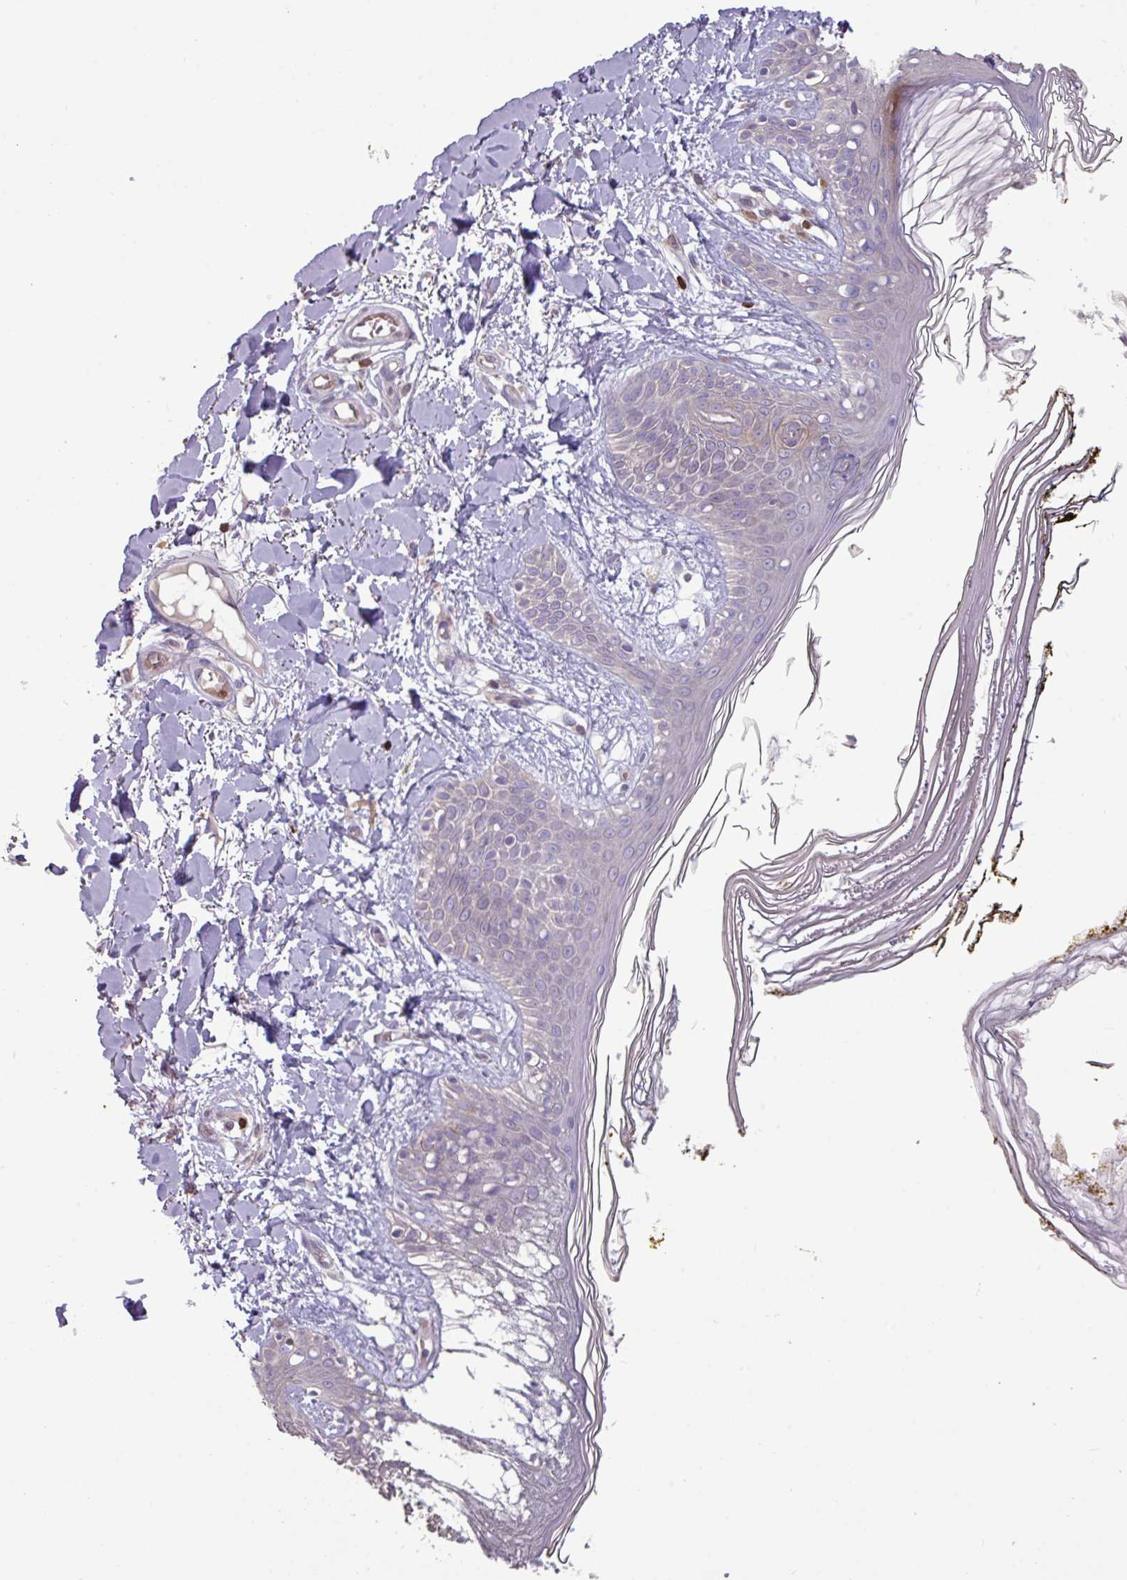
{"staining": {"intensity": "weak", "quantity": "<25%", "location": "nuclear"}, "tissue": "skin", "cell_type": "Fibroblasts", "image_type": "normal", "snomed": [{"axis": "morphology", "description": "Normal tissue, NOS"}, {"axis": "topography", "description": "Skin"}], "caption": "Immunohistochemistry (IHC) photomicrograph of unremarkable skin: human skin stained with DAB (3,3'-diaminobenzidine) displays no significant protein staining in fibroblasts. (DAB (3,3'-diaminobenzidine) immunohistochemistry (IHC) visualized using brightfield microscopy, high magnification).", "gene": "SEC61G", "patient": {"sex": "female", "age": 34}}